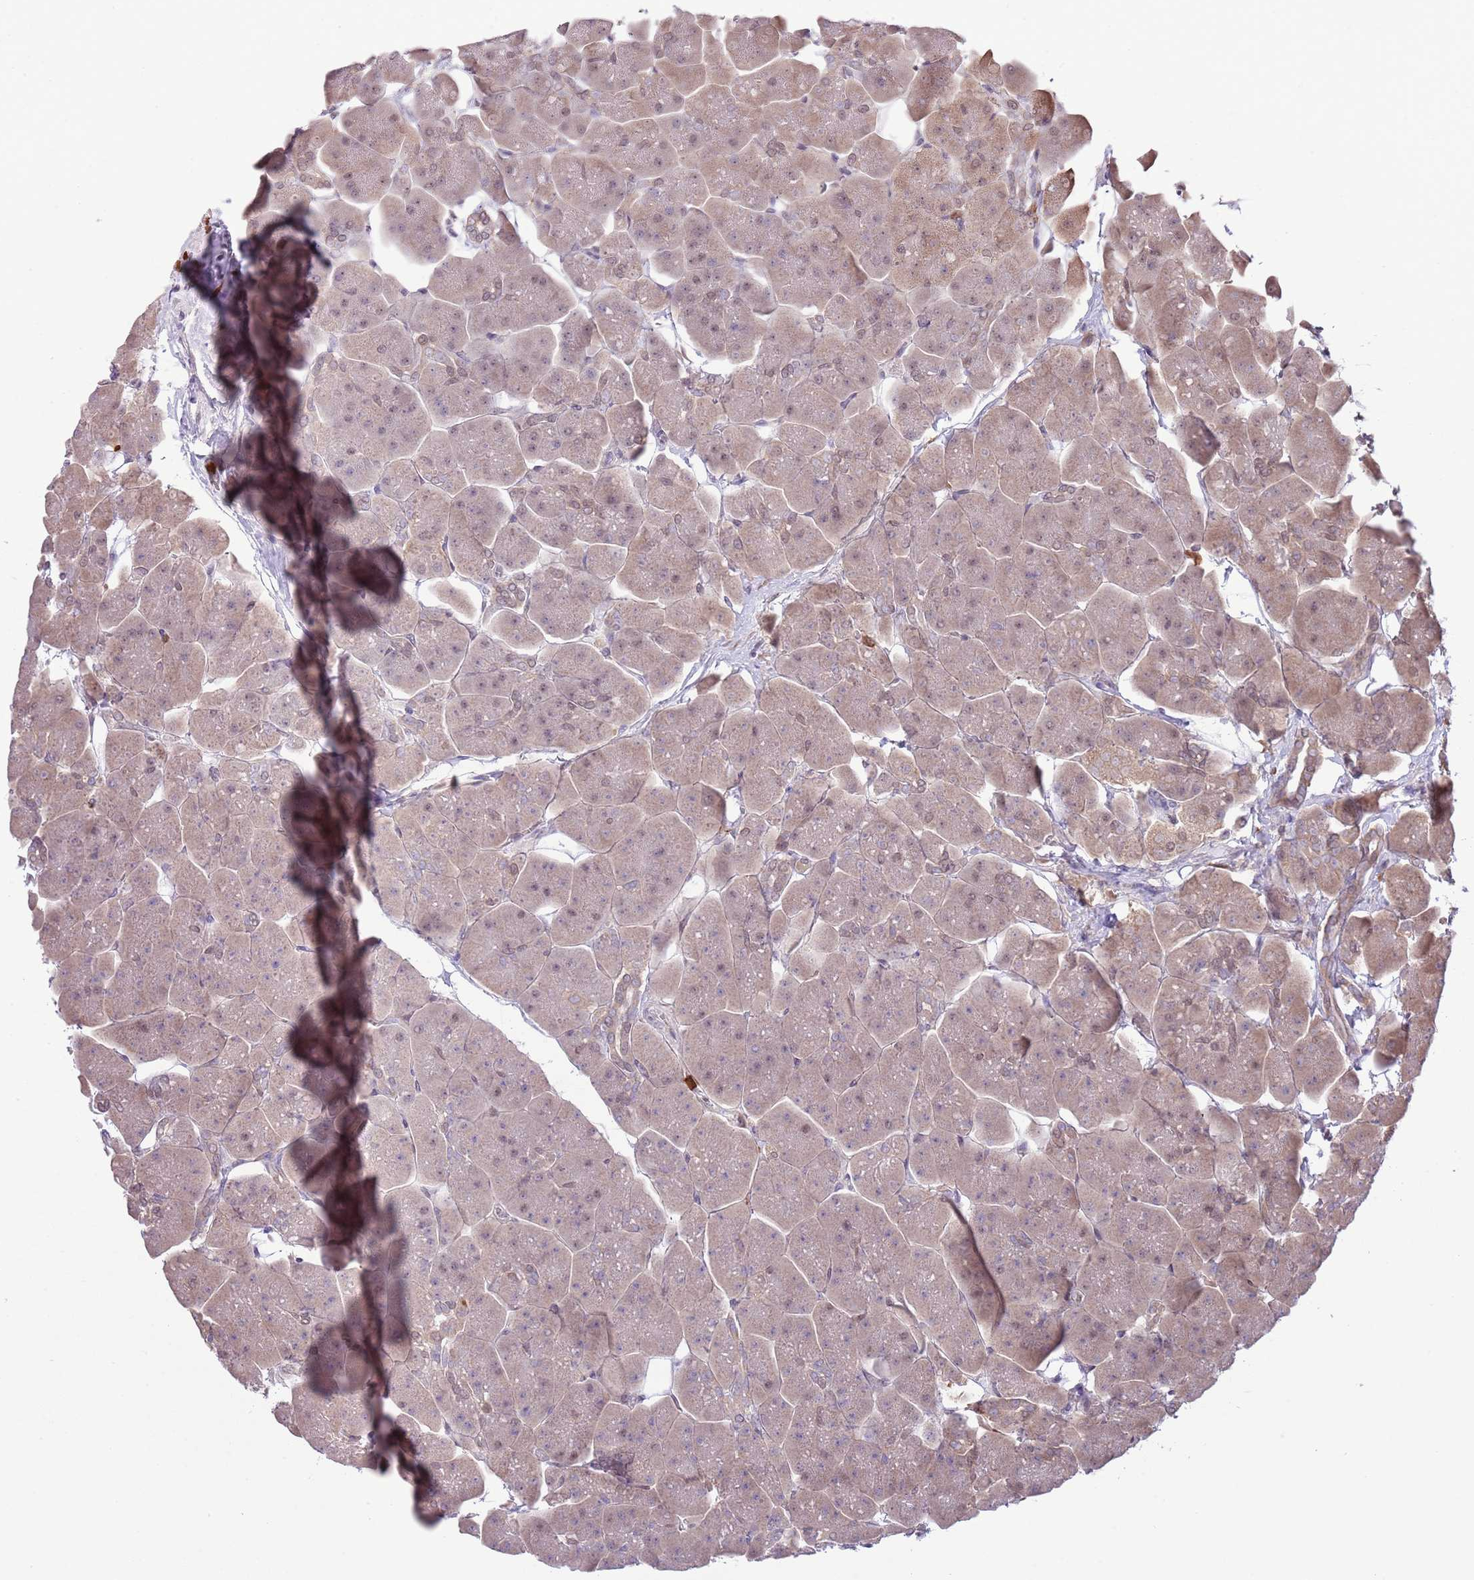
{"staining": {"intensity": "moderate", "quantity": "<25%", "location": "cytoplasmic/membranous,nuclear"}, "tissue": "pancreas", "cell_type": "Exocrine glandular cells", "image_type": "normal", "snomed": [{"axis": "morphology", "description": "Normal tissue, NOS"}, {"axis": "topography", "description": "Pancreas"}], "caption": "Immunohistochemistry (DAB (3,3'-diaminobenzidine)) staining of unremarkable pancreas displays moderate cytoplasmic/membranous,nuclear protein staining in approximately <25% of exocrine glandular cells.", "gene": "AMIGO1", "patient": {"sex": "male", "age": 66}}